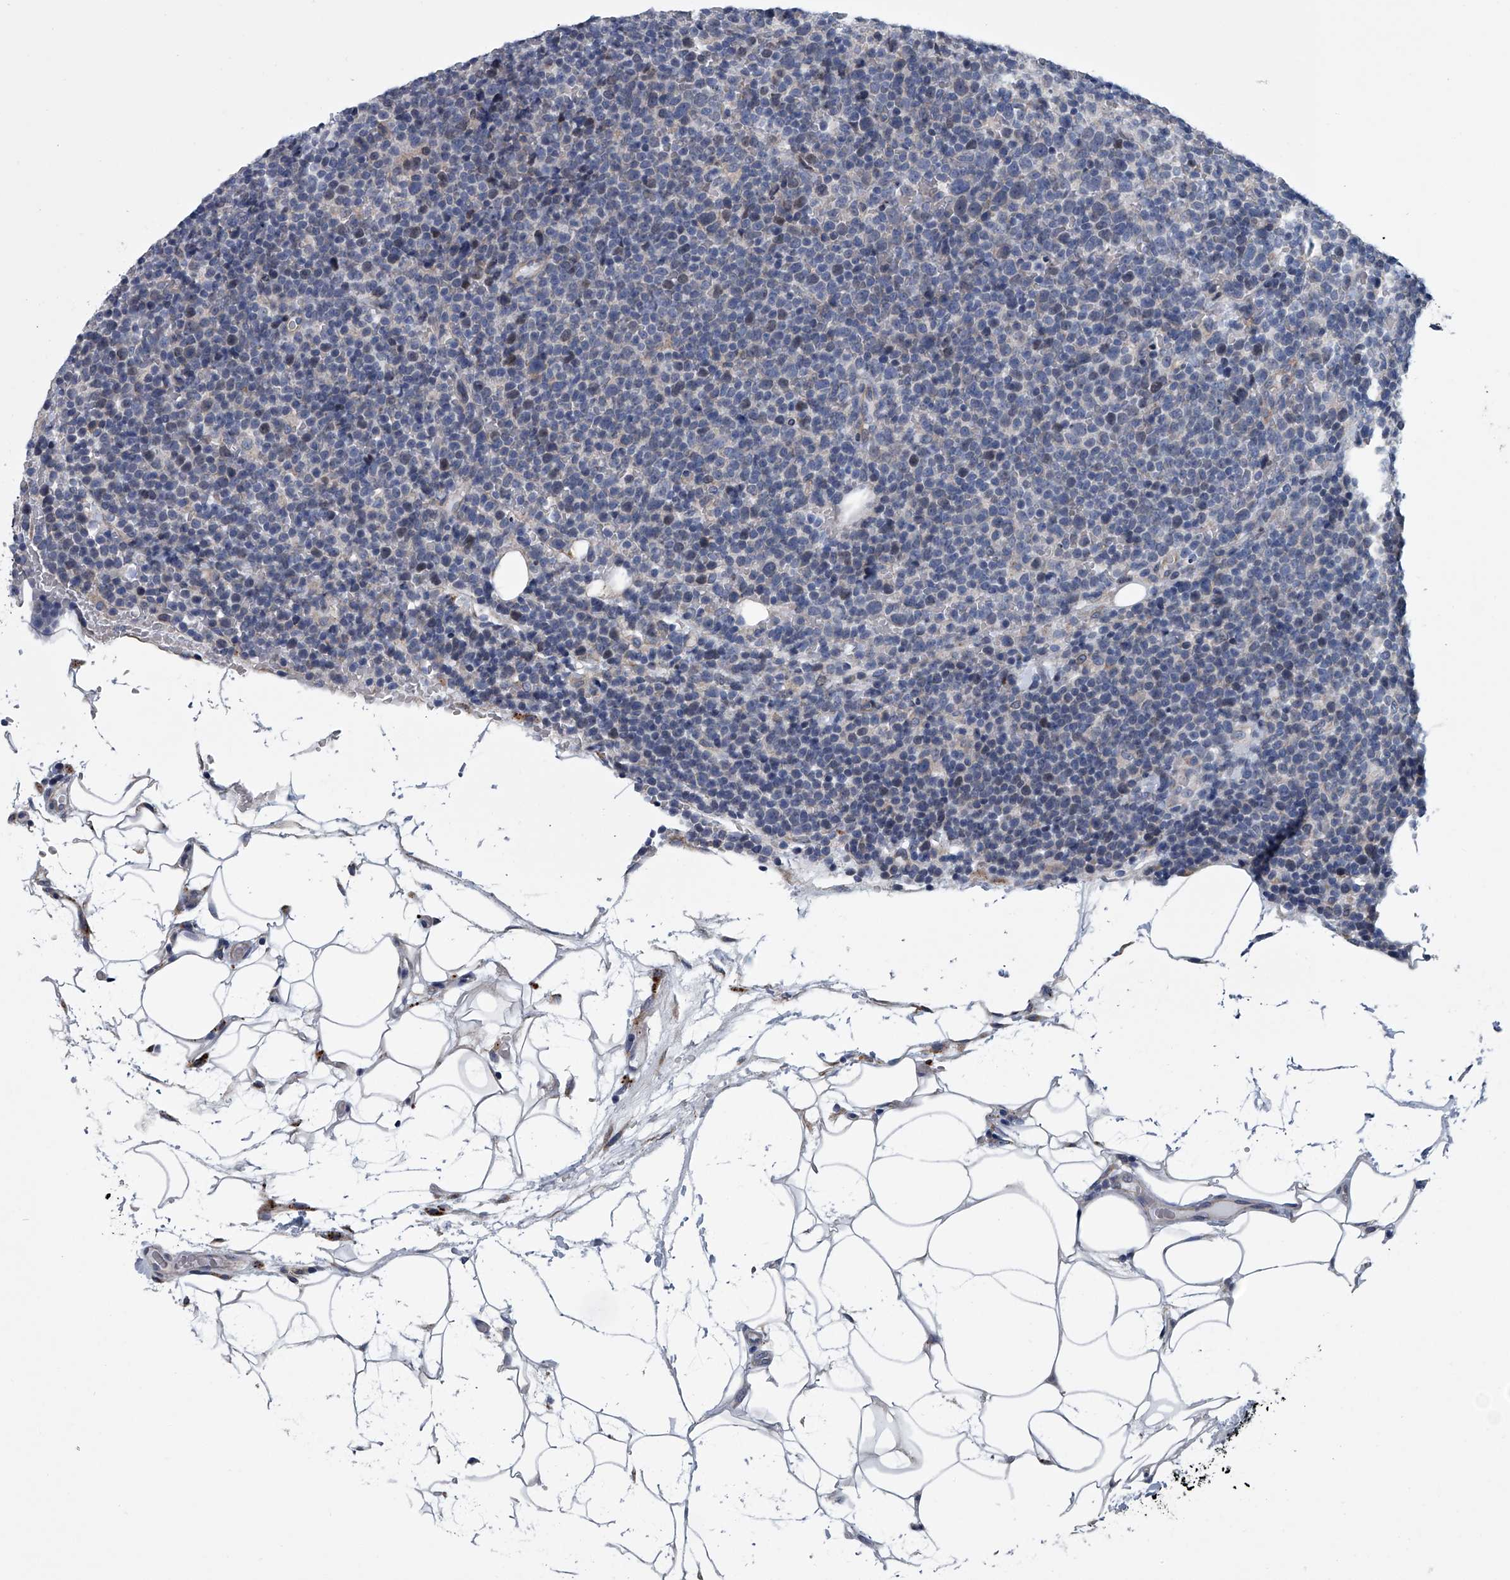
{"staining": {"intensity": "negative", "quantity": "none", "location": "none"}, "tissue": "lymphoma", "cell_type": "Tumor cells", "image_type": "cancer", "snomed": [{"axis": "morphology", "description": "Malignant lymphoma, non-Hodgkin's type, High grade"}, {"axis": "topography", "description": "Lymph node"}], "caption": "This is an immunohistochemistry (IHC) photomicrograph of malignant lymphoma, non-Hodgkin's type (high-grade). There is no positivity in tumor cells.", "gene": "ABCG1", "patient": {"sex": "male", "age": 61}}